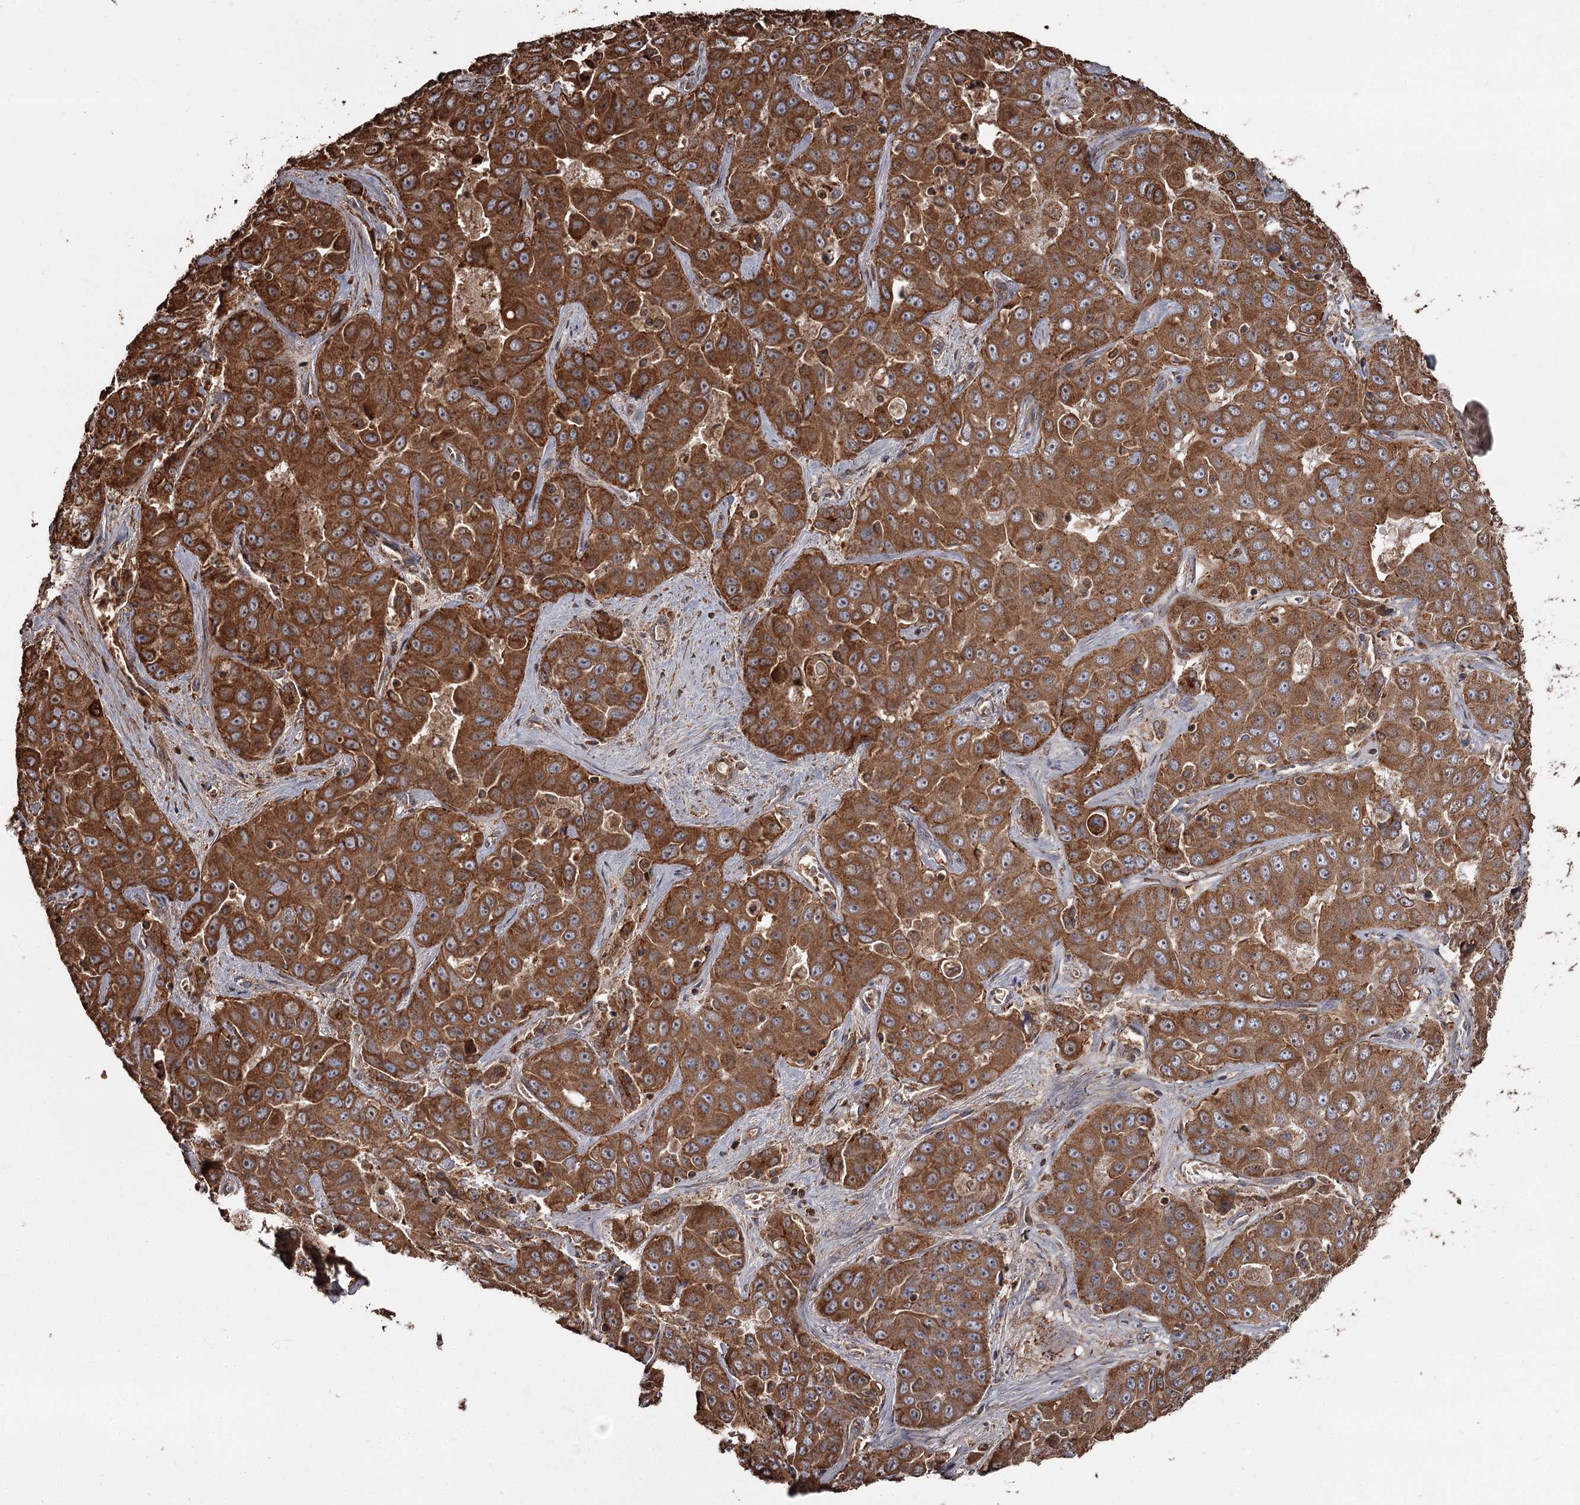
{"staining": {"intensity": "strong", "quantity": ">75%", "location": "cytoplasmic/membranous"}, "tissue": "liver cancer", "cell_type": "Tumor cells", "image_type": "cancer", "snomed": [{"axis": "morphology", "description": "Cholangiocarcinoma"}, {"axis": "topography", "description": "Liver"}], "caption": "Protein staining of liver cholangiocarcinoma tissue demonstrates strong cytoplasmic/membranous positivity in approximately >75% of tumor cells.", "gene": "THAP9", "patient": {"sex": "female", "age": 52}}